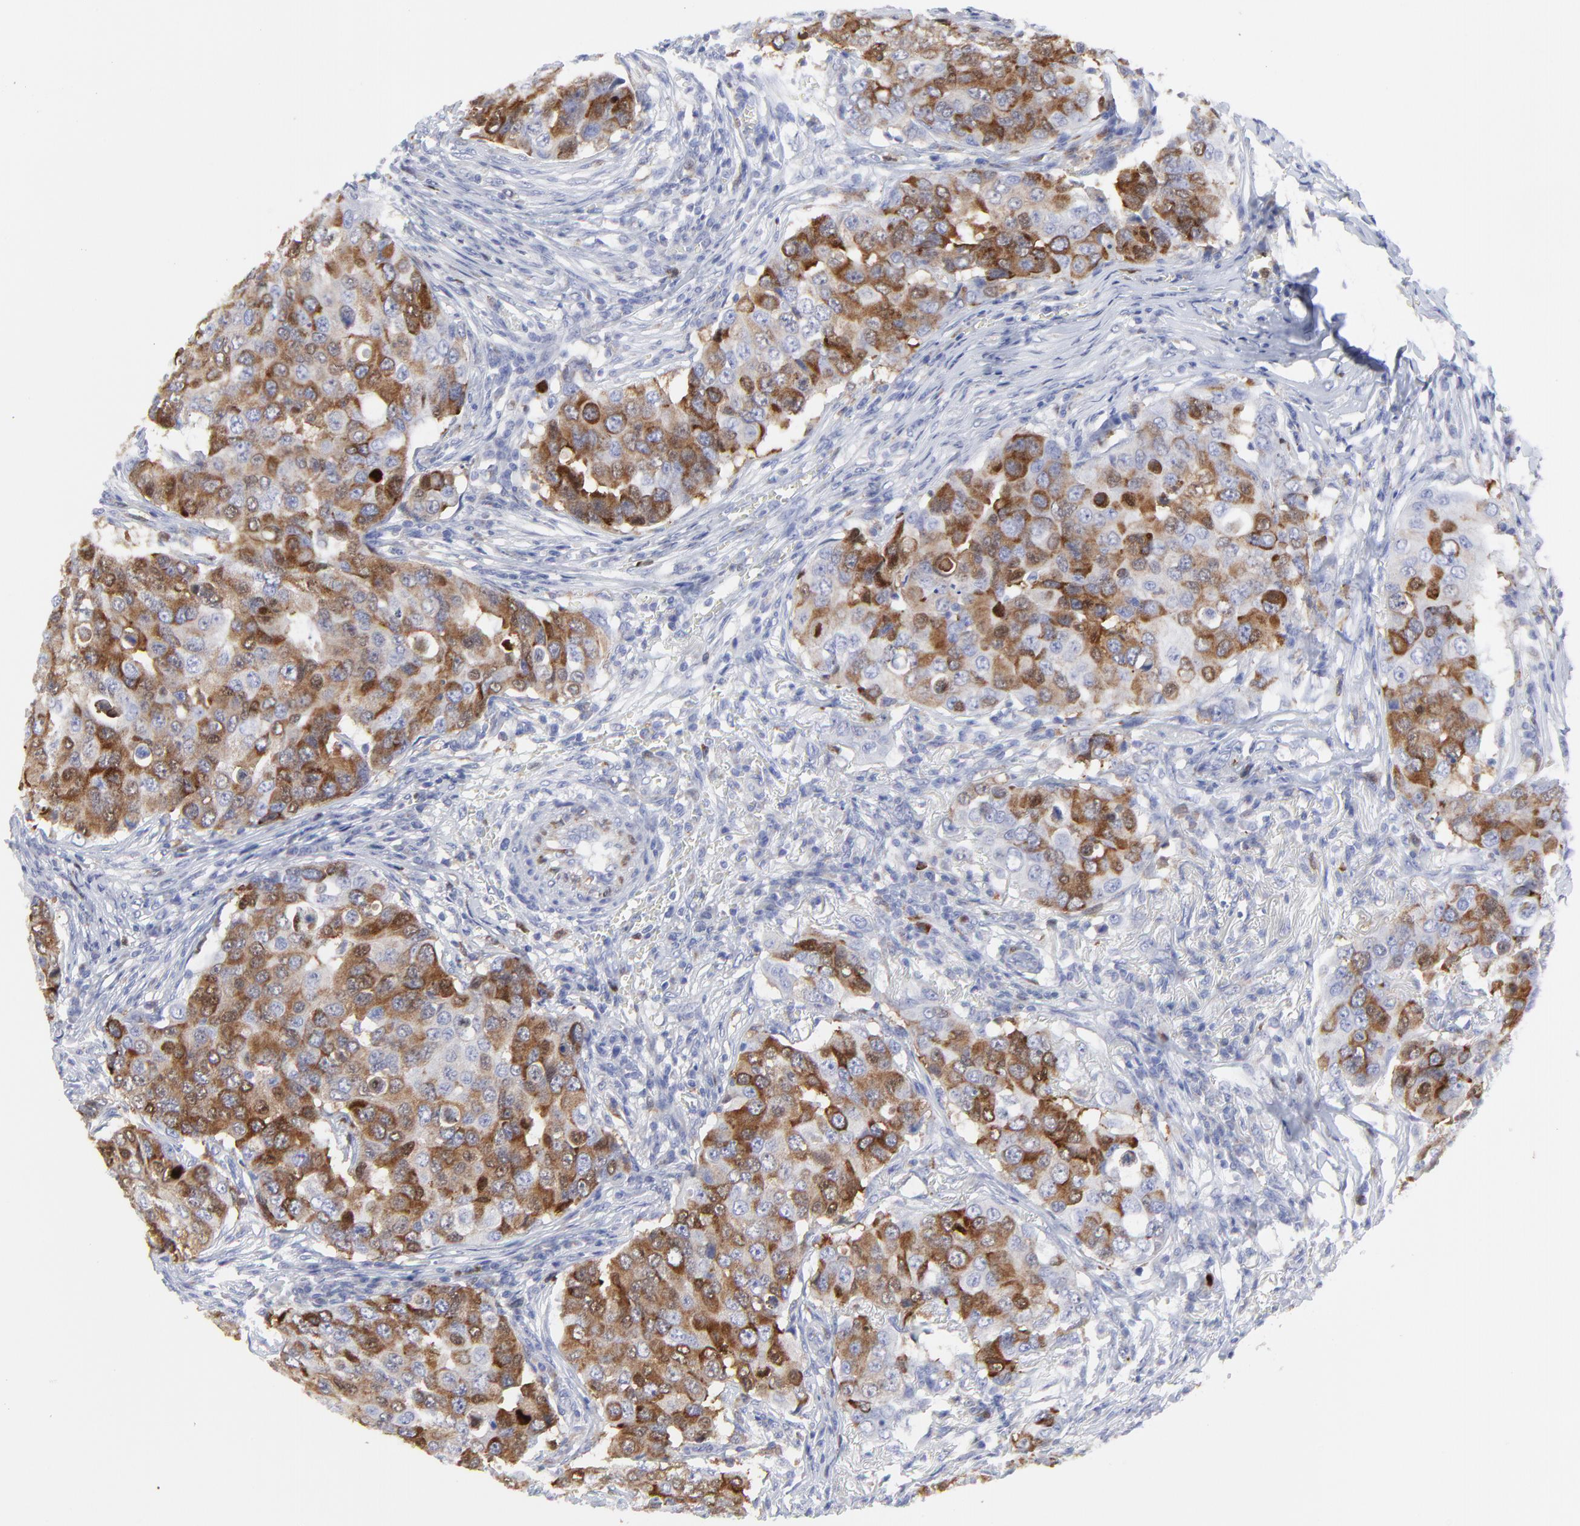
{"staining": {"intensity": "strong", "quantity": ">75%", "location": "cytoplasmic/membranous"}, "tissue": "breast cancer", "cell_type": "Tumor cells", "image_type": "cancer", "snomed": [{"axis": "morphology", "description": "Duct carcinoma"}, {"axis": "topography", "description": "Breast"}], "caption": "Strong cytoplasmic/membranous expression is identified in about >75% of tumor cells in breast cancer. The protein is stained brown, and the nuclei are stained in blue (DAB (3,3'-diaminobenzidine) IHC with brightfield microscopy, high magnification).", "gene": "NCAPH", "patient": {"sex": "female", "age": 54}}